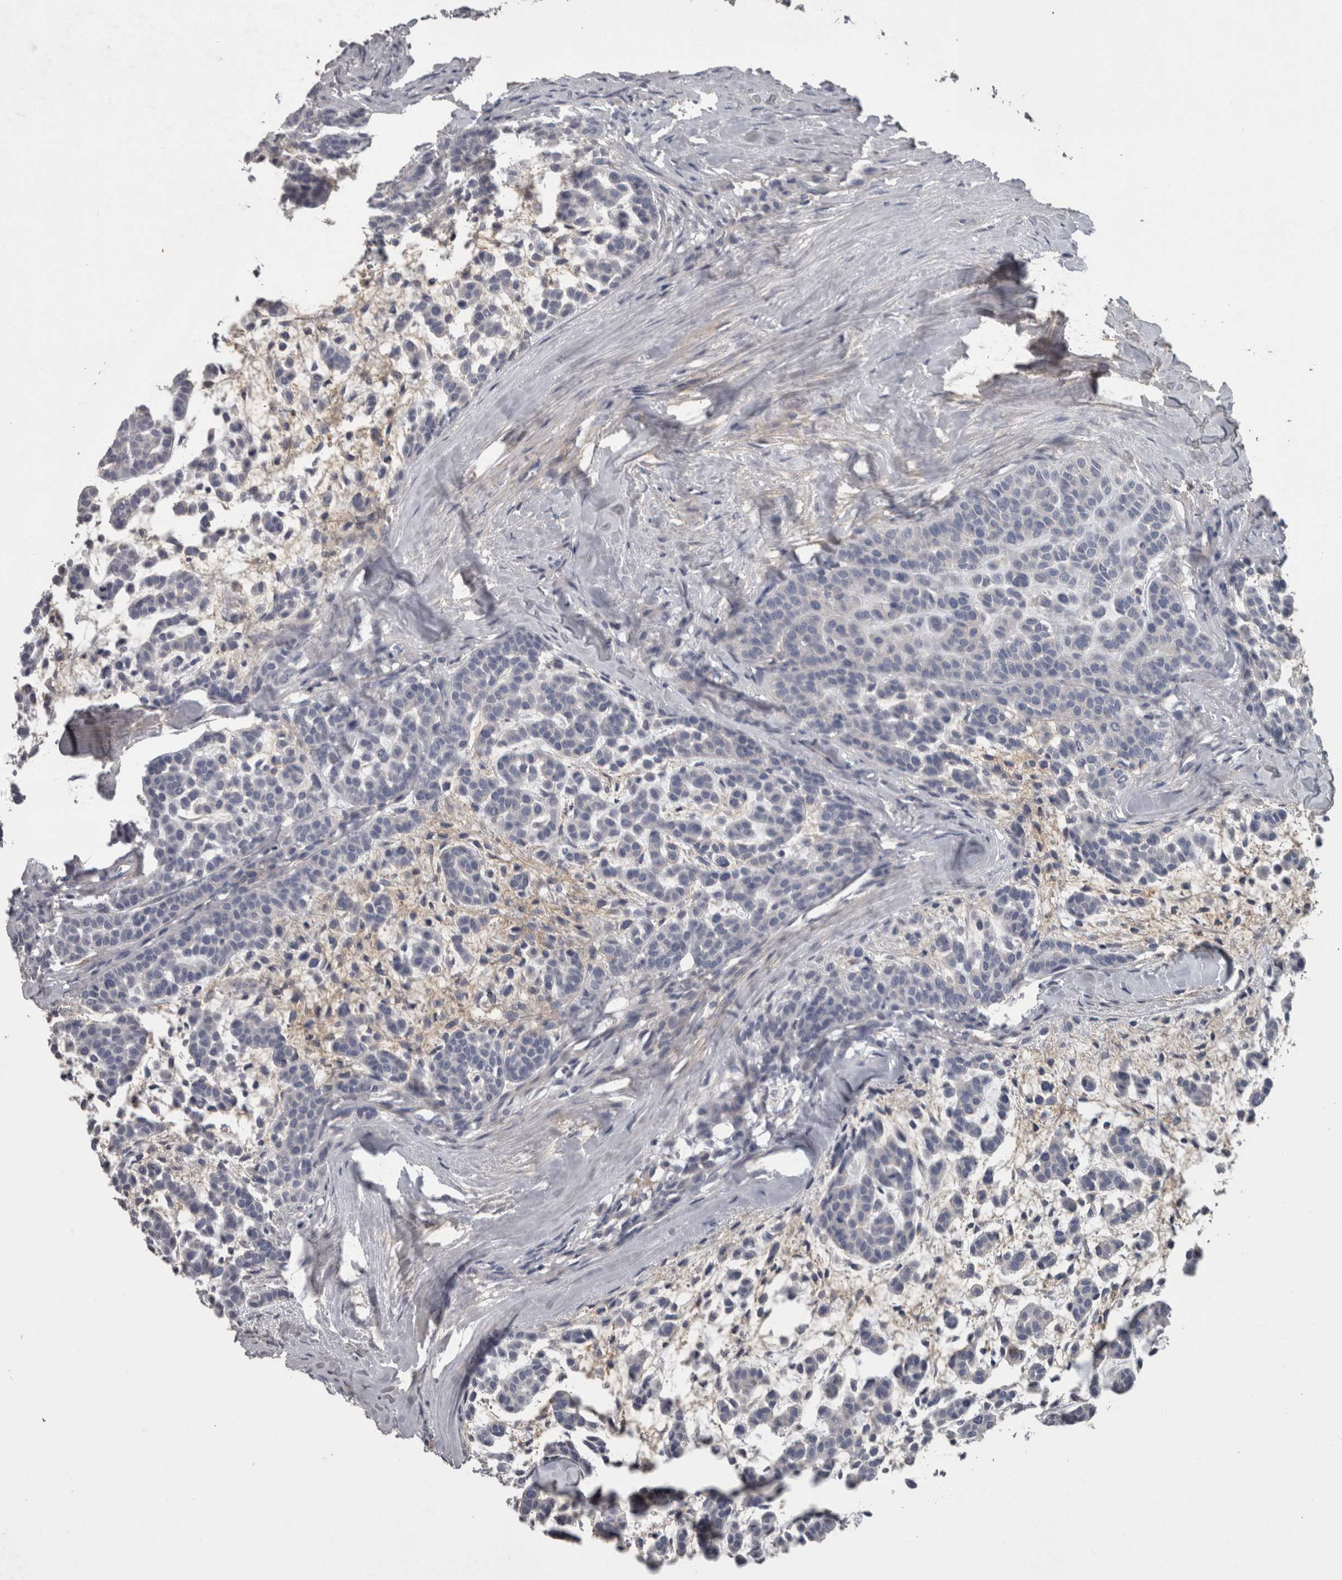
{"staining": {"intensity": "negative", "quantity": "none", "location": "none"}, "tissue": "head and neck cancer", "cell_type": "Tumor cells", "image_type": "cancer", "snomed": [{"axis": "morphology", "description": "Adenocarcinoma, NOS"}, {"axis": "morphology", "description": "Adenoma, NOS"}, {"axis": "topography", "description": "Head-Neck"}], "caption": "This is a micrograph of immunohistochemistry staining of adenocarcinoma (head and neck), which shows no expression in tumor cells.", "gene": "EFEMP2", "patient": {"sex": "female", "age": 55}}